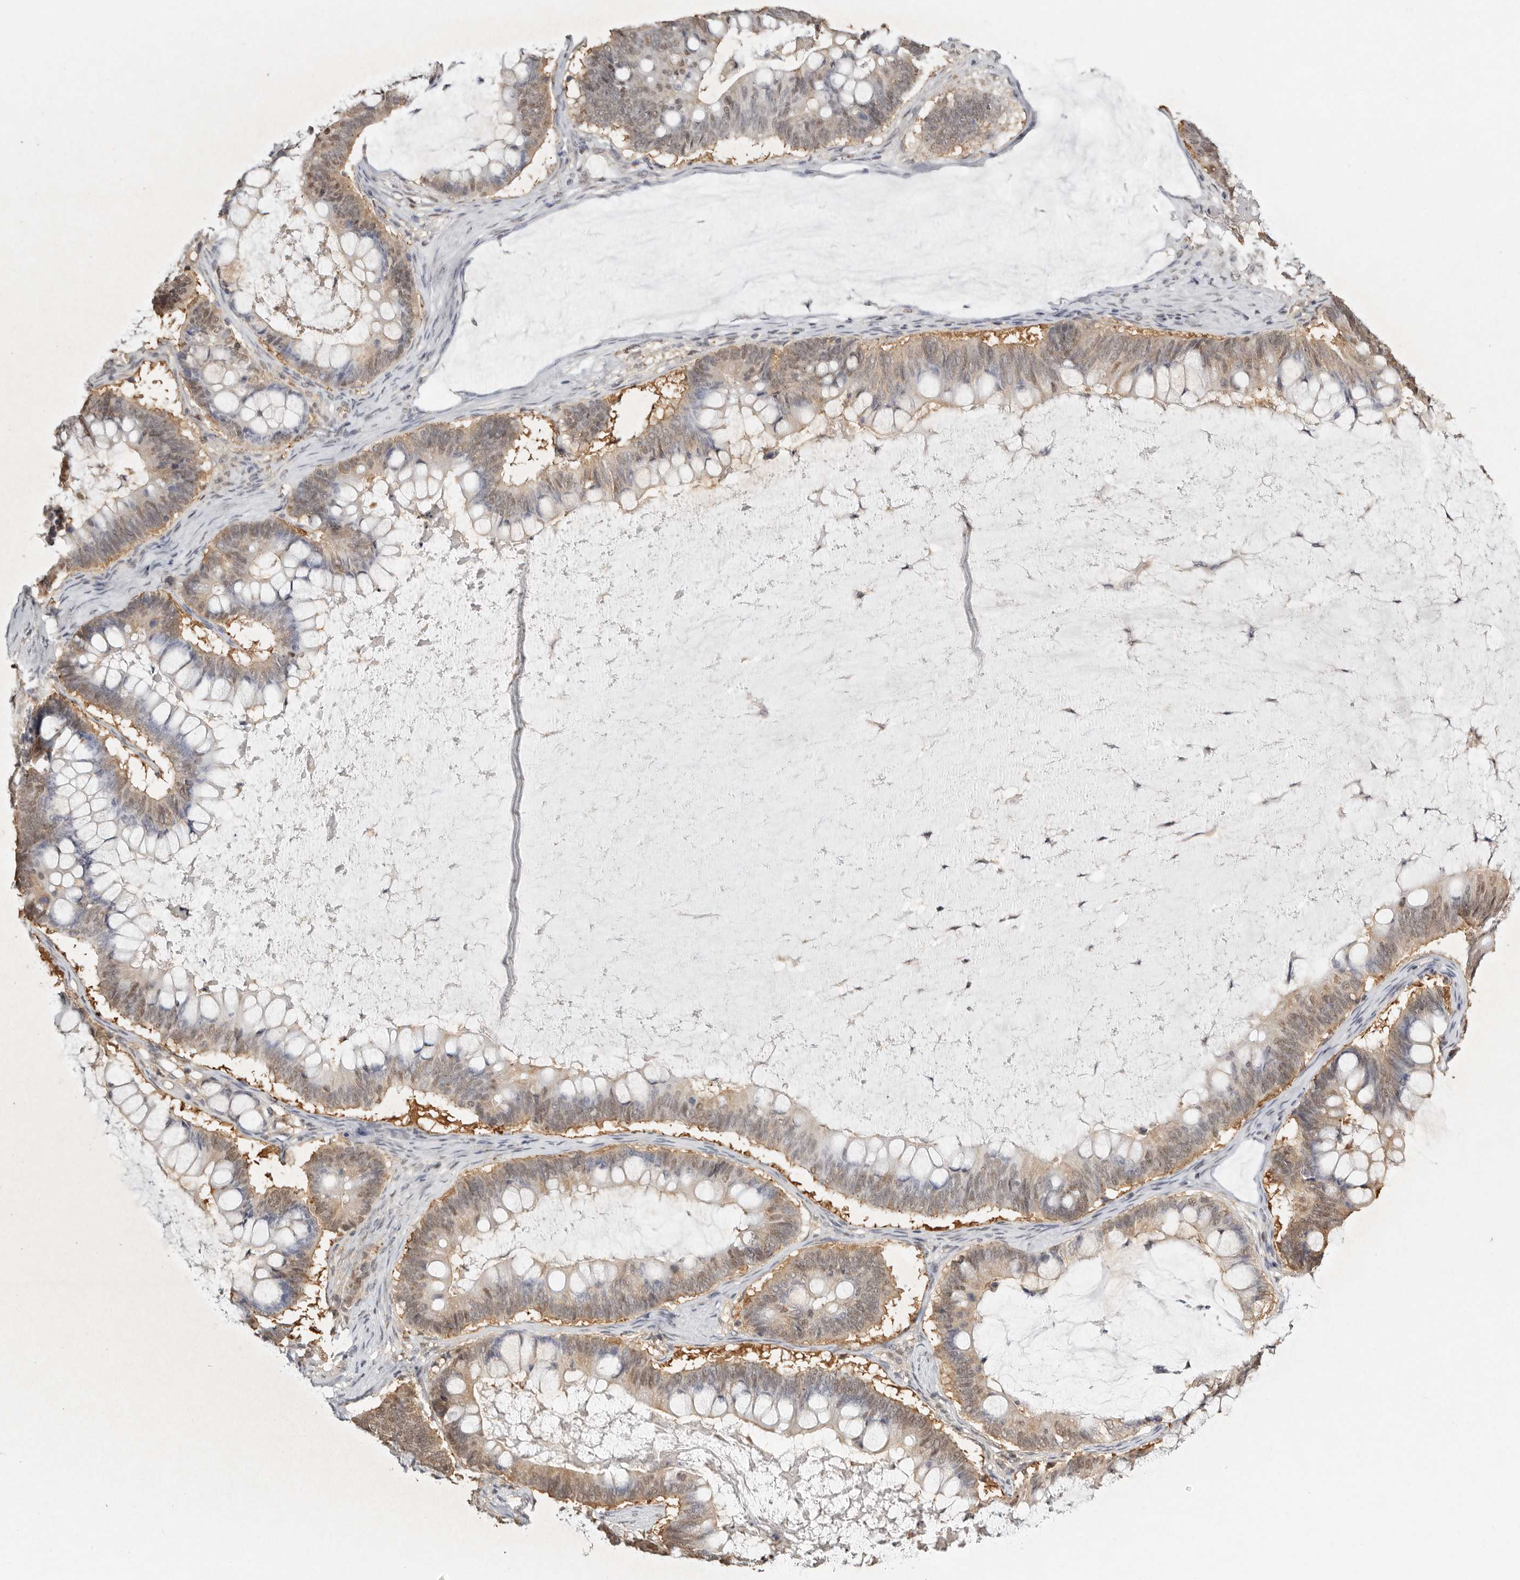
{"staining": {"intensity": "weak", "quantity": ">75%", "location": "cytoplasmic/membranous,nuclear"}, "tissue": "ovarian cancer", "cell_type": "Tumor cells", "image_type": "cancer", "snomed": [{"axis": "morphology", "description": "Cystadenocarcinoma, mucinous, NOS"}, {"axis": "topography", "description": "Ovary"}], "caption": "Ovarian cancer tissue reveals weak cytoplasmic/membranous and nuclear expression in about >75% of tumor cells", "gene": "PSMA5", "patient": {"sex": "female", "age": 61}}